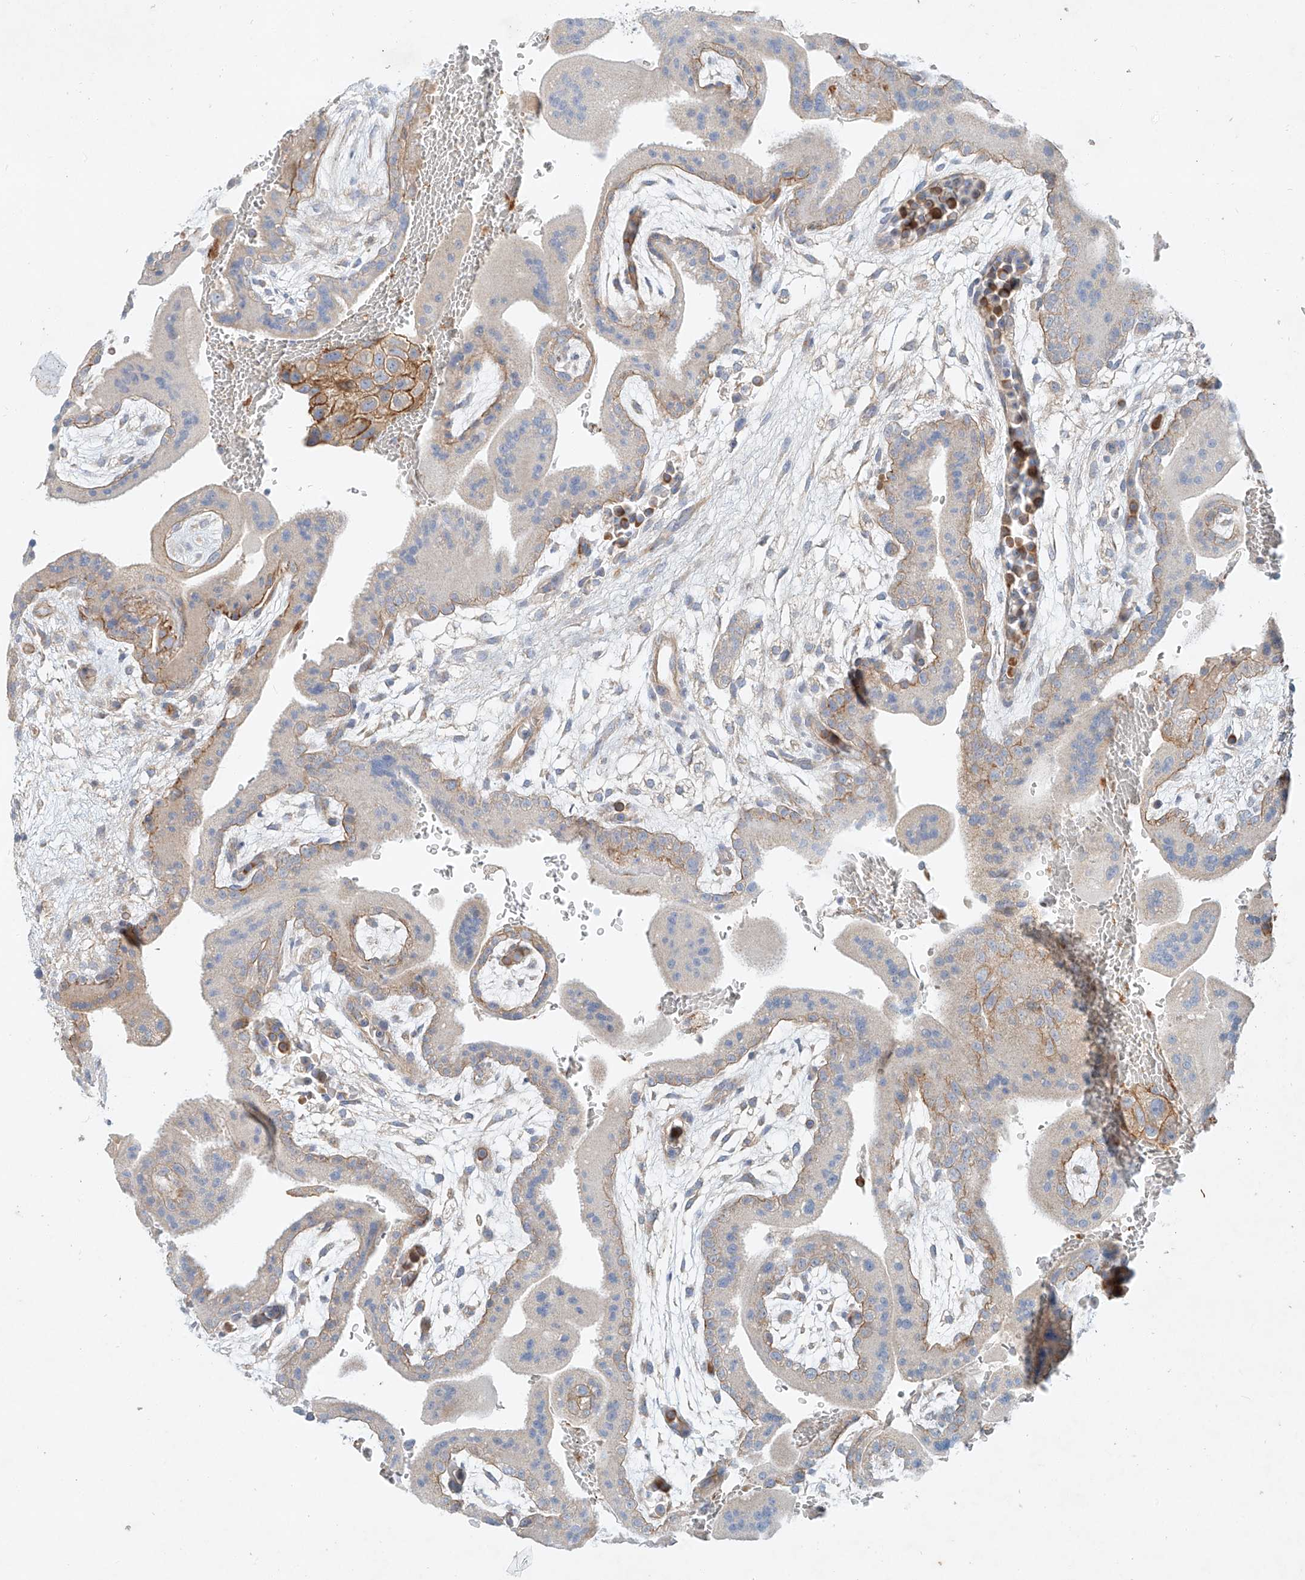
{"staining": {"intensity": "moderate", "quantity": ">75%", "location": "cytoplasmic/membranous"}, "tissue": "placenta", "cell_type": "Decidual cells", "image_type": "normal", "snomed": [{"axis": "morphology", "description": "Normal tissue, NOS"}, {"axis": "topography", "description": "Placenta"}], "caption": "Immunohistochemistry micrograph of normal placenta: human placenta stained using immunohistochemistry displays medium levels of moderate protein expression localized specifically in the cytoplasmic/membranous of decidual cells, appearing as a cytoplasmic/membranous brown color.", "gene": "AJM1", "patient": {"sex": "female", "age": 35}}